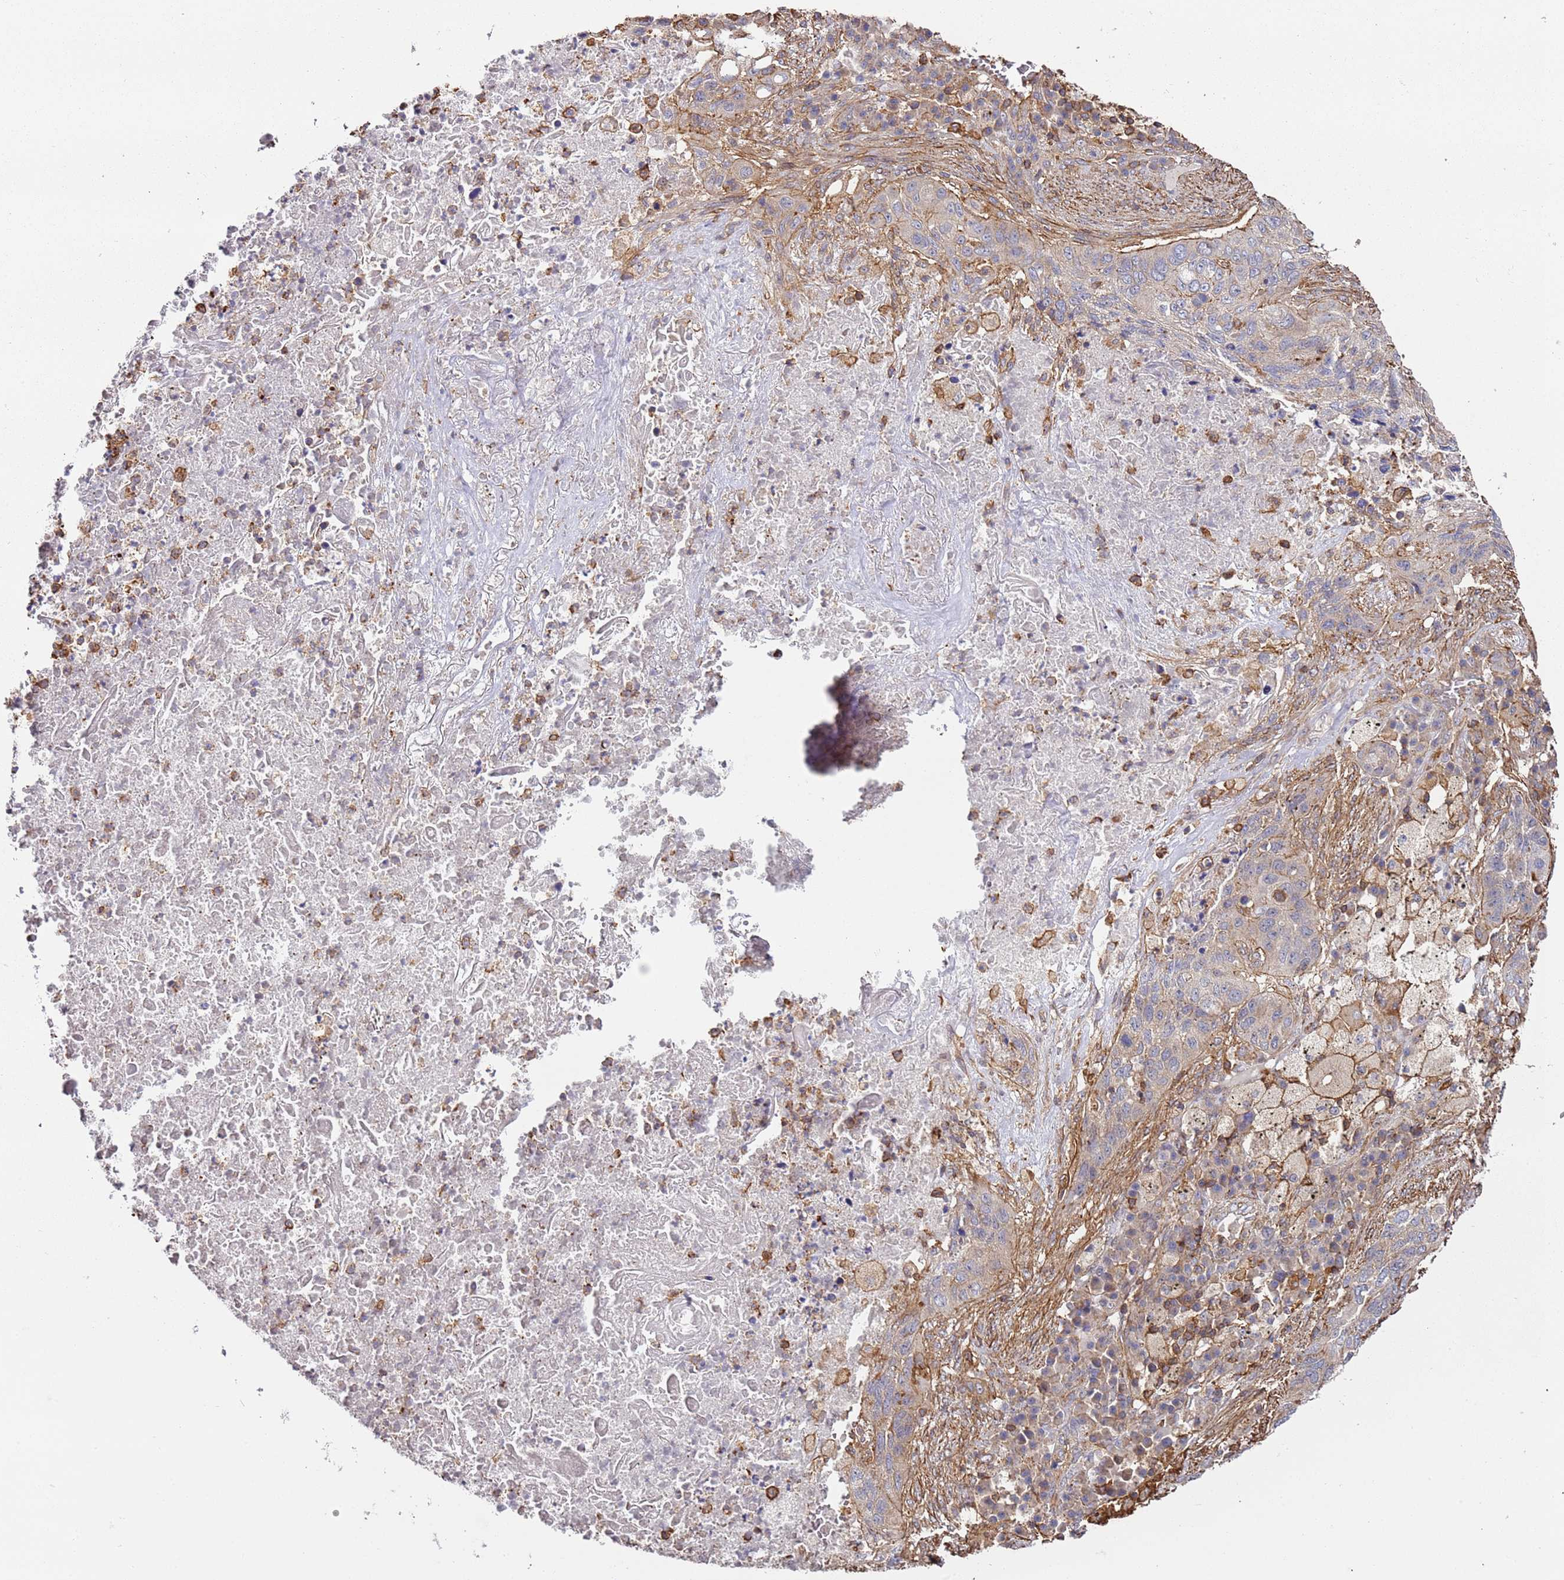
{"staining": {"intensity": "weak", "quantity": "<25%", "location": "cytoplasmic/membranous"}, "tissue": "lung cancer", "cell_type": "Tumor cells", "image_type": "cancer", "snomed": [{"axis": "morphology", "description": "Squamous cell carcinoma, NOS"}, {"axis": "topography", "description": "Lung"}], "caption": "Protein analysis of lung squamous cell carcinoma exhibits no significant expression in tumor cells. Nuclei are stained in blue.", "gene": "CYP2U1", "patient": {"sex": "female", "age": 63}}